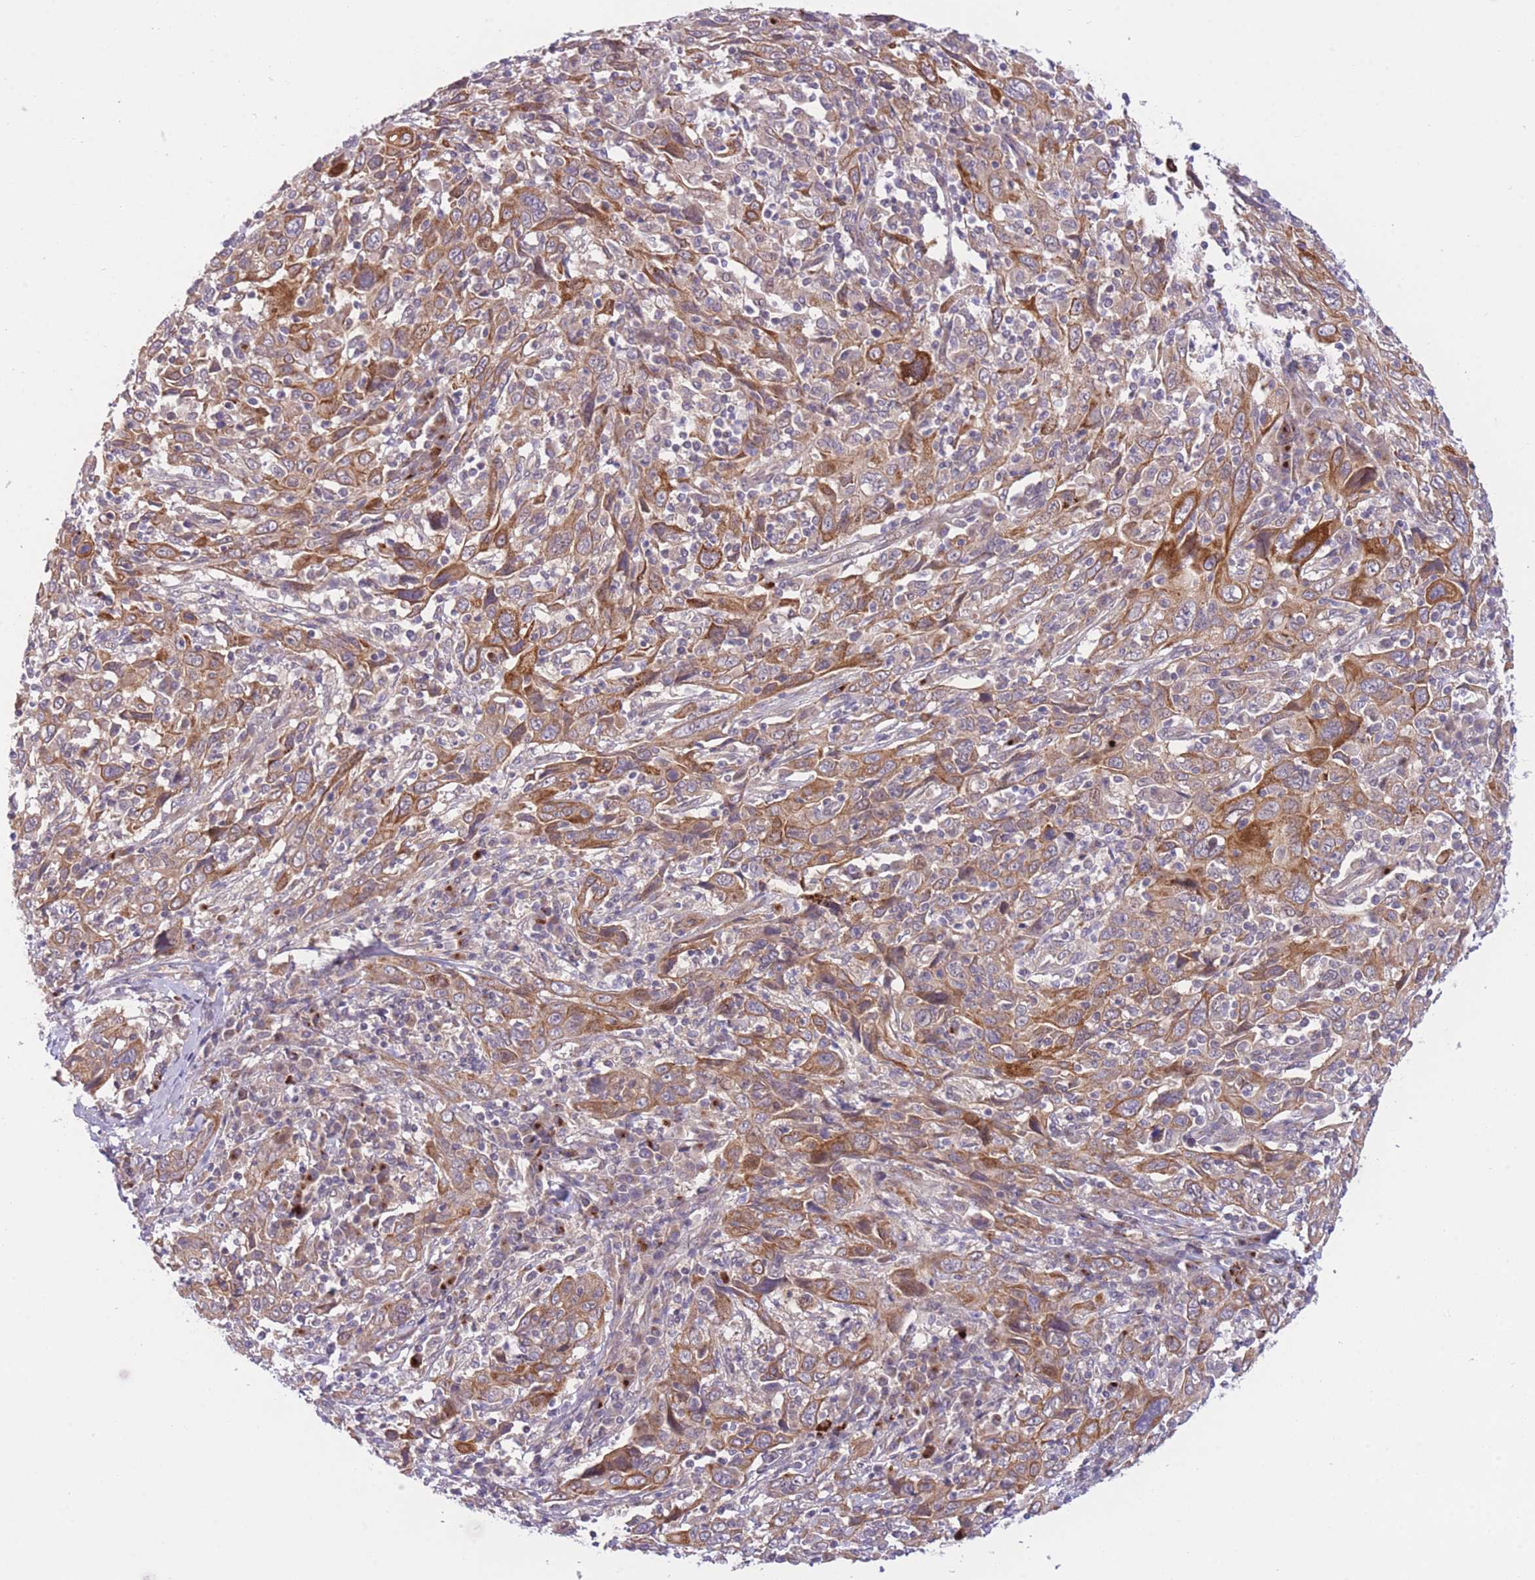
{"staining": {"intensity": "moderate", "quantity": ">75%", "location": "cytoplasmic/membranous"}, "tissue": "cervical cancer", "cell_type": "Tumor cells", "image_type": "cancer", "snomed": [{"axis": "morphology", "description": "Squamous cell carcinoma, NOS"}, {"axis": "topography", "description": "Cervix"}], "caption": "Cervical cancer was stained to show a protein in brown. There is medium levels of moderate cytoplasmic/membranous expression in about >75% of tumor cells. (brown staining indicates protein expression, while blue staining denotes nuclei).", "gene": "CDC25B", "patient": {"sex": "female", "age": 46}}